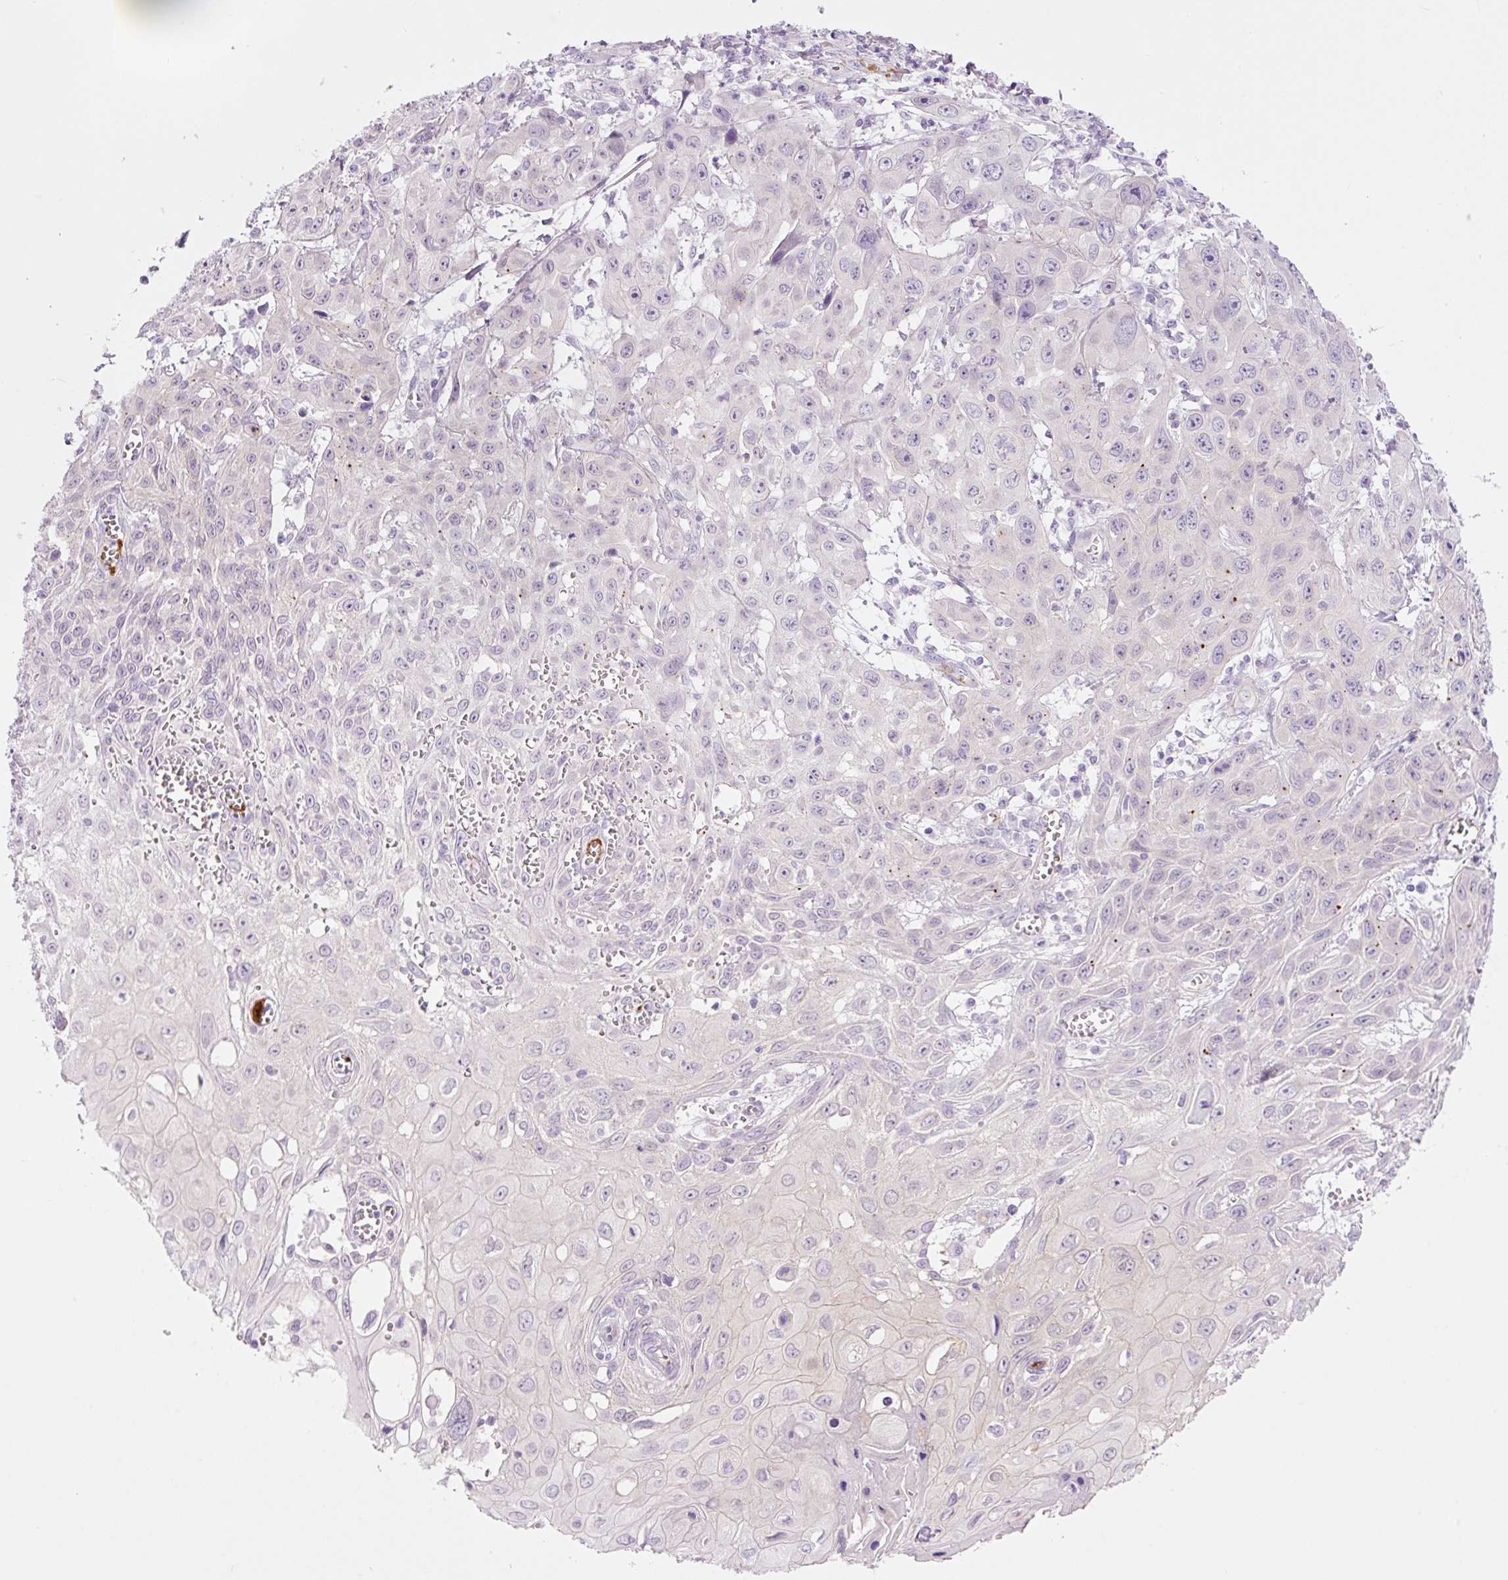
{"staining": {"intensity": "negative", "quantity": "none", "location": "none"}, "tissue": "skin cancer", "cell_type": "Tumor cells", "image_type": "cancer", "snomed": [{"axis": "morphology", "description": "Squamous cell carcinoma, NOS"}, {"axis": "topography", "description": "Skin"}, {"axis": "topography", "description": "Vulva"}], "caption": "Immunohistochemistry (IHC) histopathology image of neoplastic tissue: human squamous cell carcinoma (skin) stained with DAB shows no significant protein staining in tumor cells.", "gene": "HSPA4L", "patient": {"sex": "female", "age": 71}}